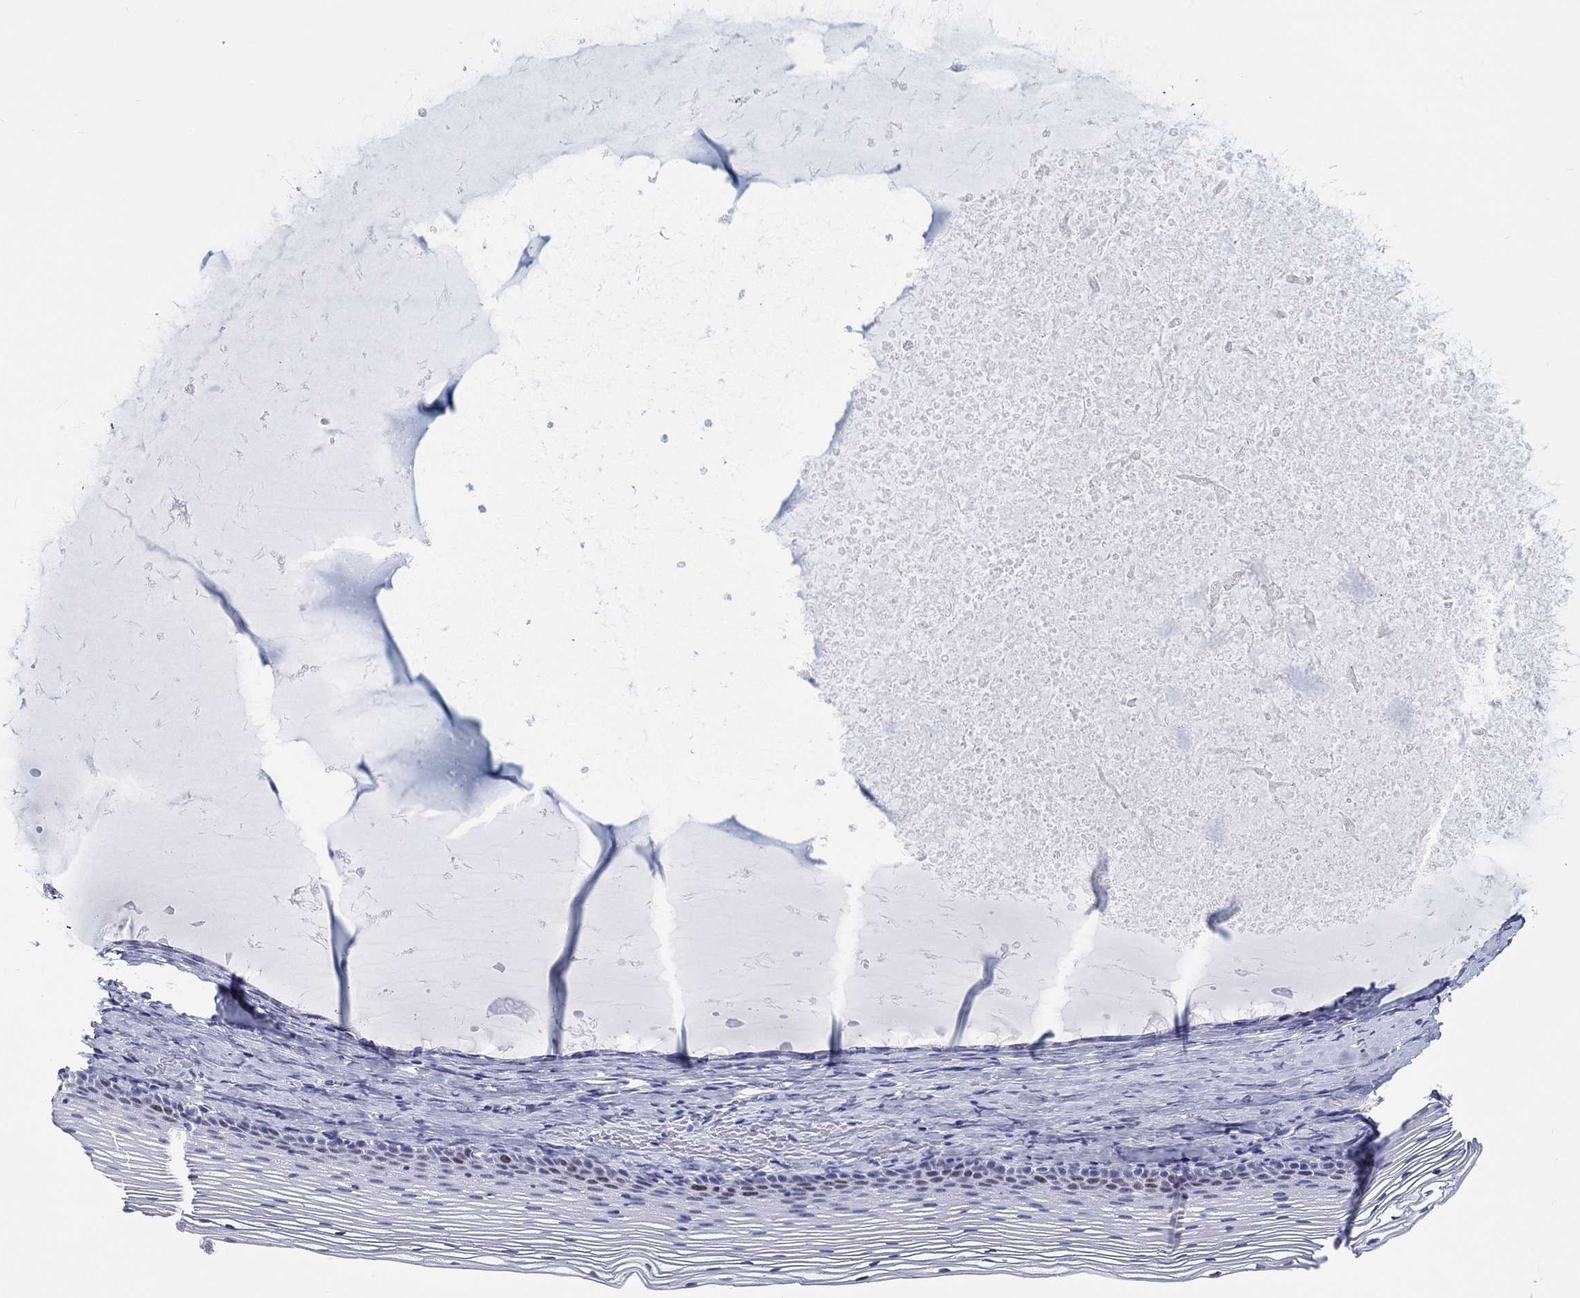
{"staining": {"intensity": "moderate", "quantity": "<25%", "location": "nuclear"}, "tissue": "cervix", "cell_type": "Squamous epithelial cells", "image_type": "normal", "snomed": [{"axis": "morphology", "description": "Normal tissue, NOS"}, {"axis": "topography", "description": "Cervix"}], "caption": "Immunohistochemistry staining of normal cervix, which reveals low levels of moderate nuclear positivity in about <25% of squamous epithelial cells indicating moderate nuclear protein positivity. The staining was performed using DAB (3,3'-diaminobenzidine) (brown) for protein detection and nuclei were counterstained in hematoxylin (blue).", "gene": "H1", "patient": {"sex": "female", "age": 39}}